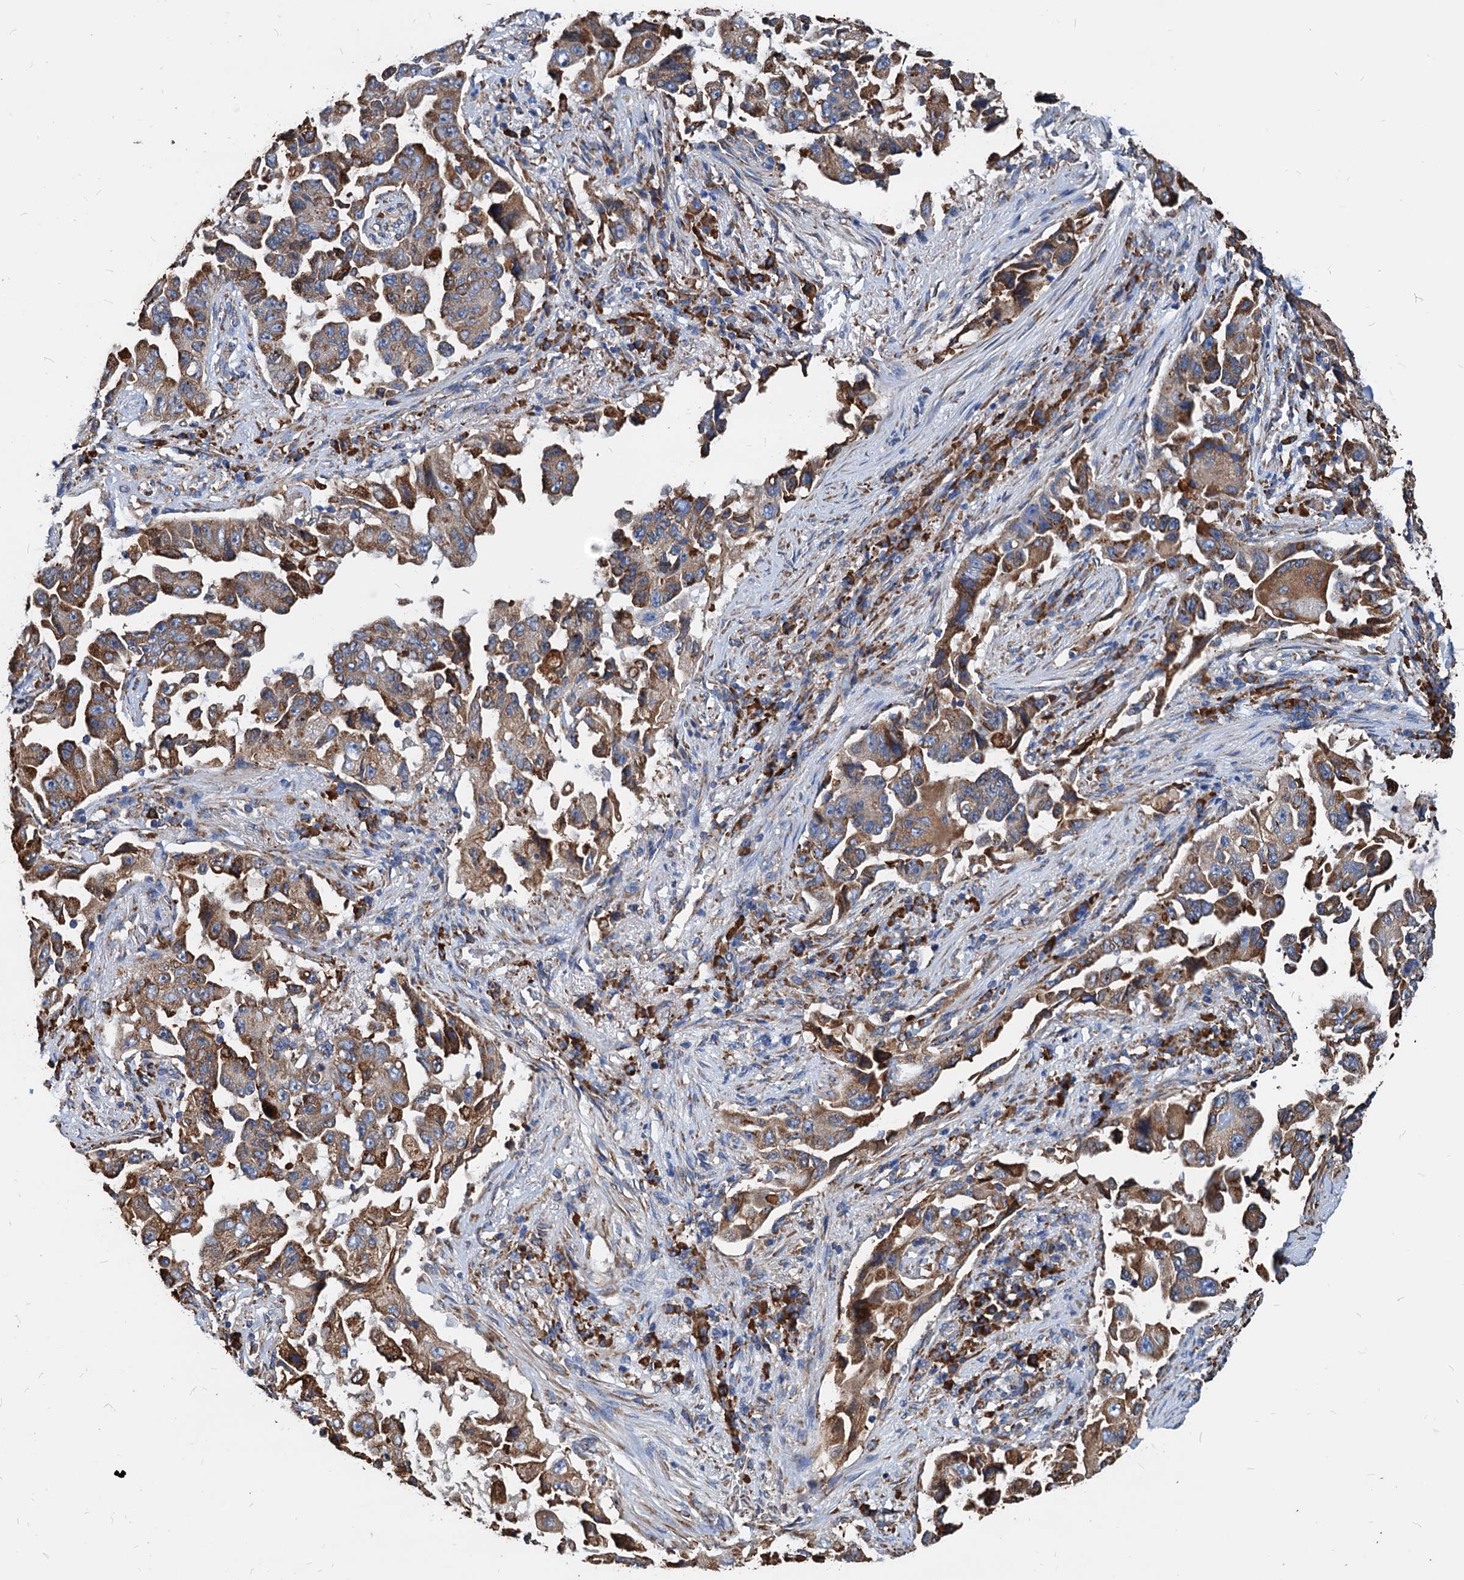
{"staining": {"intensity": "moderate", "quantity": ">75%", "location": "cytoplasmic/membranous"}, "tissue": "lung cancer", "cell_type": "Tumor cells", "image_type": "cancer", "snomed": [{"axis": "morphology", "description": "Adenocarcinoma, NOS"}, {"axis": "topography", "description": "Lung"}], "caption": "The photomicrograph exhibits staining of adenocarcinoma (lung), revealing moderate cytoplasmic/membranous protein positivity (brown color) within tumor cells. The staining was performed using DAB, with brown indicating positive protein expression. Nuclei are stained blue with hematoxylin.", "gene": "HSPA5", "patient": {"sex": "female", "age": 51}}